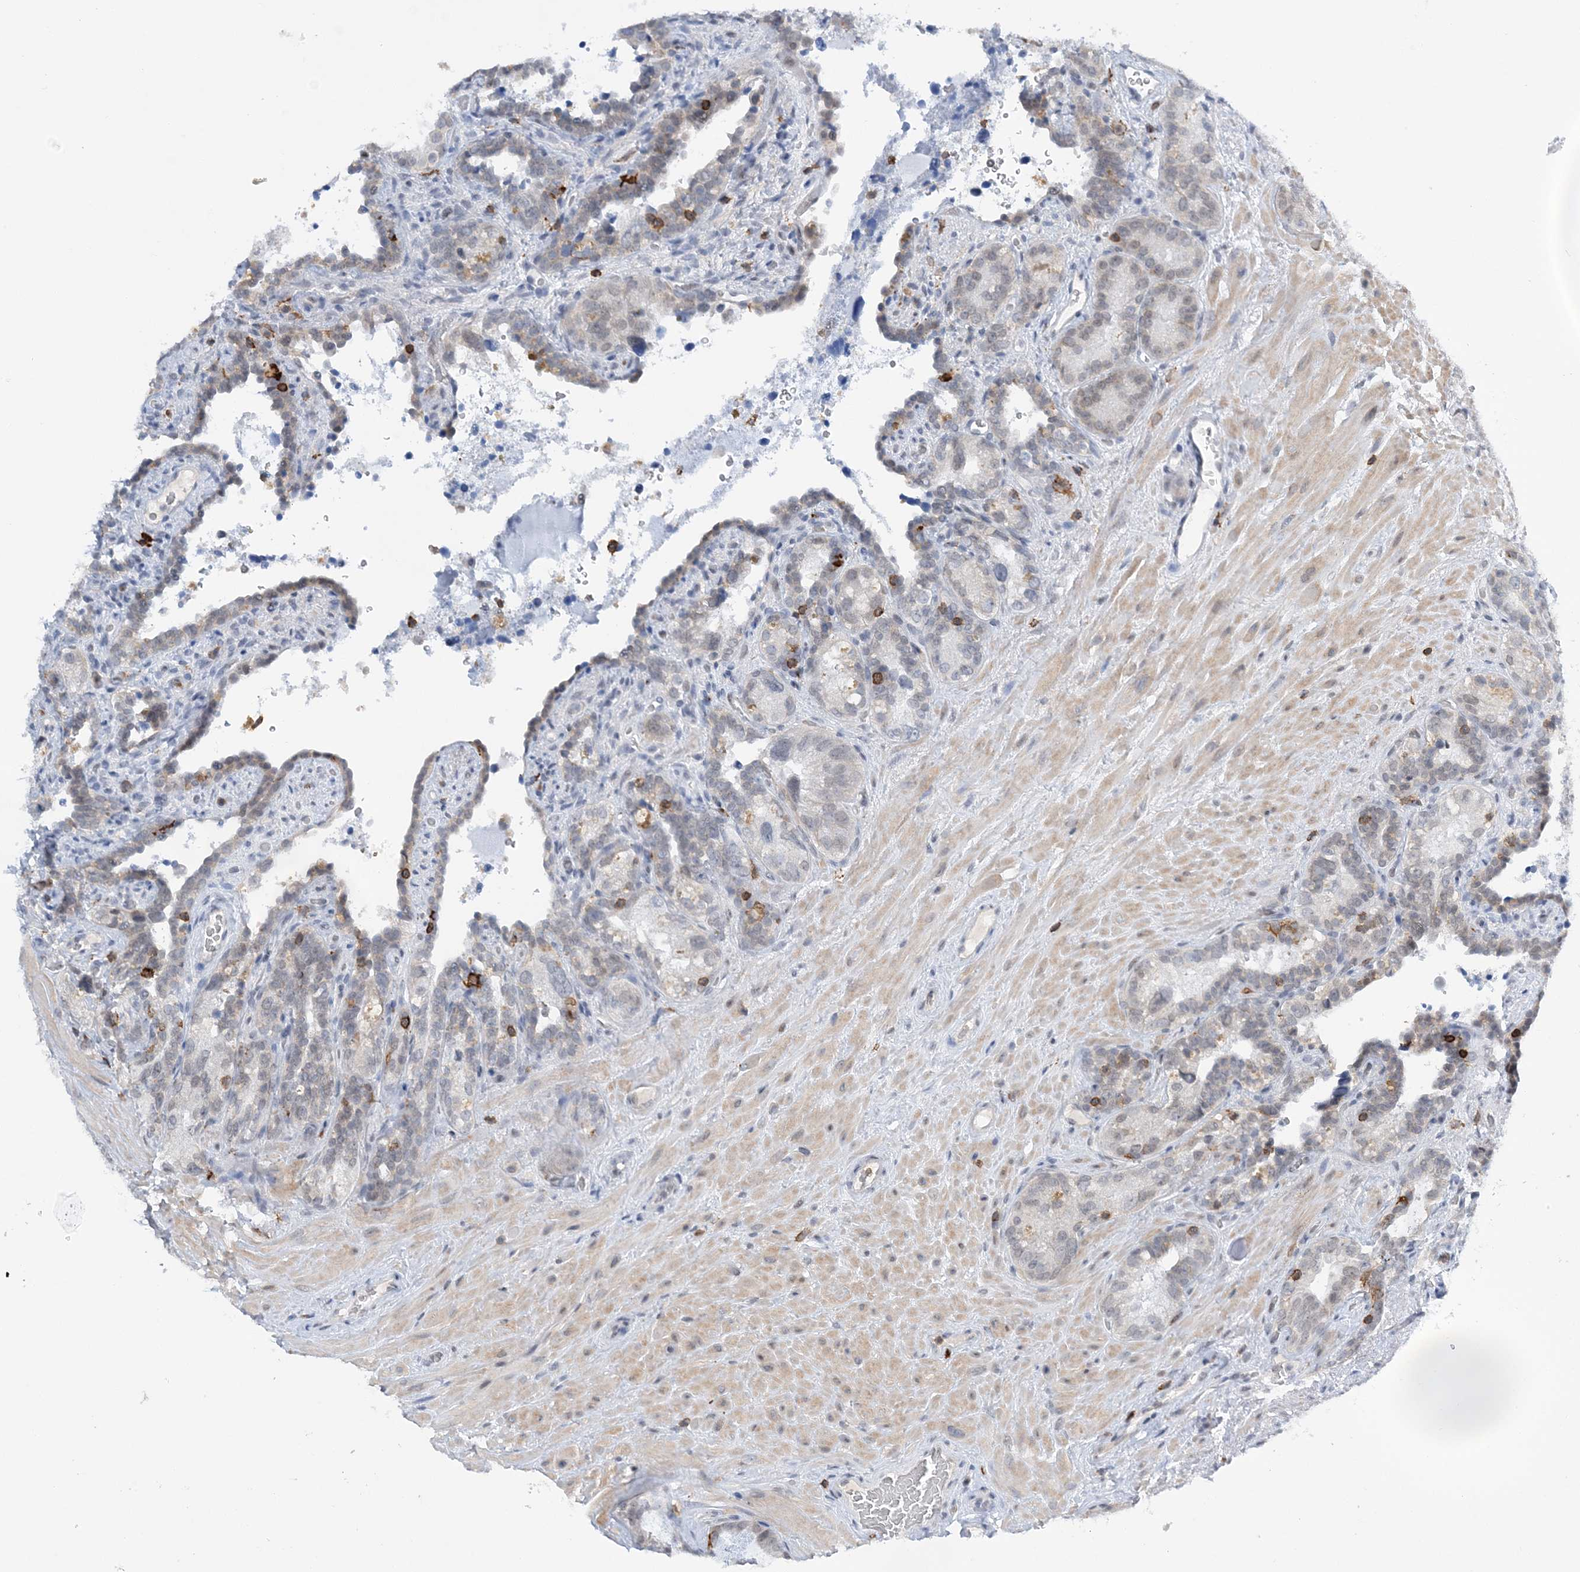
{"staining": {"intensity": "weak", "quantity": "<25%", "location": "nuclear"}, "tissue": "seminal vesicle", "cell_type": "Glandular cells", "image_type": "normal", "snomed": [{"axis": "morphology", "description": "Normal tissue, NOS"}, {"axis": "topography", "description": "Seminal veicle"}, {"axis": "topography", "description": "Peripheral nerve tissue"}], "caption": "DAB immunohistochemical staining of unremarkable human seminal vesicle reveals no significant expression in glandular cells. The staining was performed using DAB (3,3'-diaminobenzidine) to visualize the protein expression in brown, while the nuclei were stained in blue with hematoxylin (Magnification: 20x).", "gene": "PRMT9", "patient": {"sex": "male", "age": 67}}